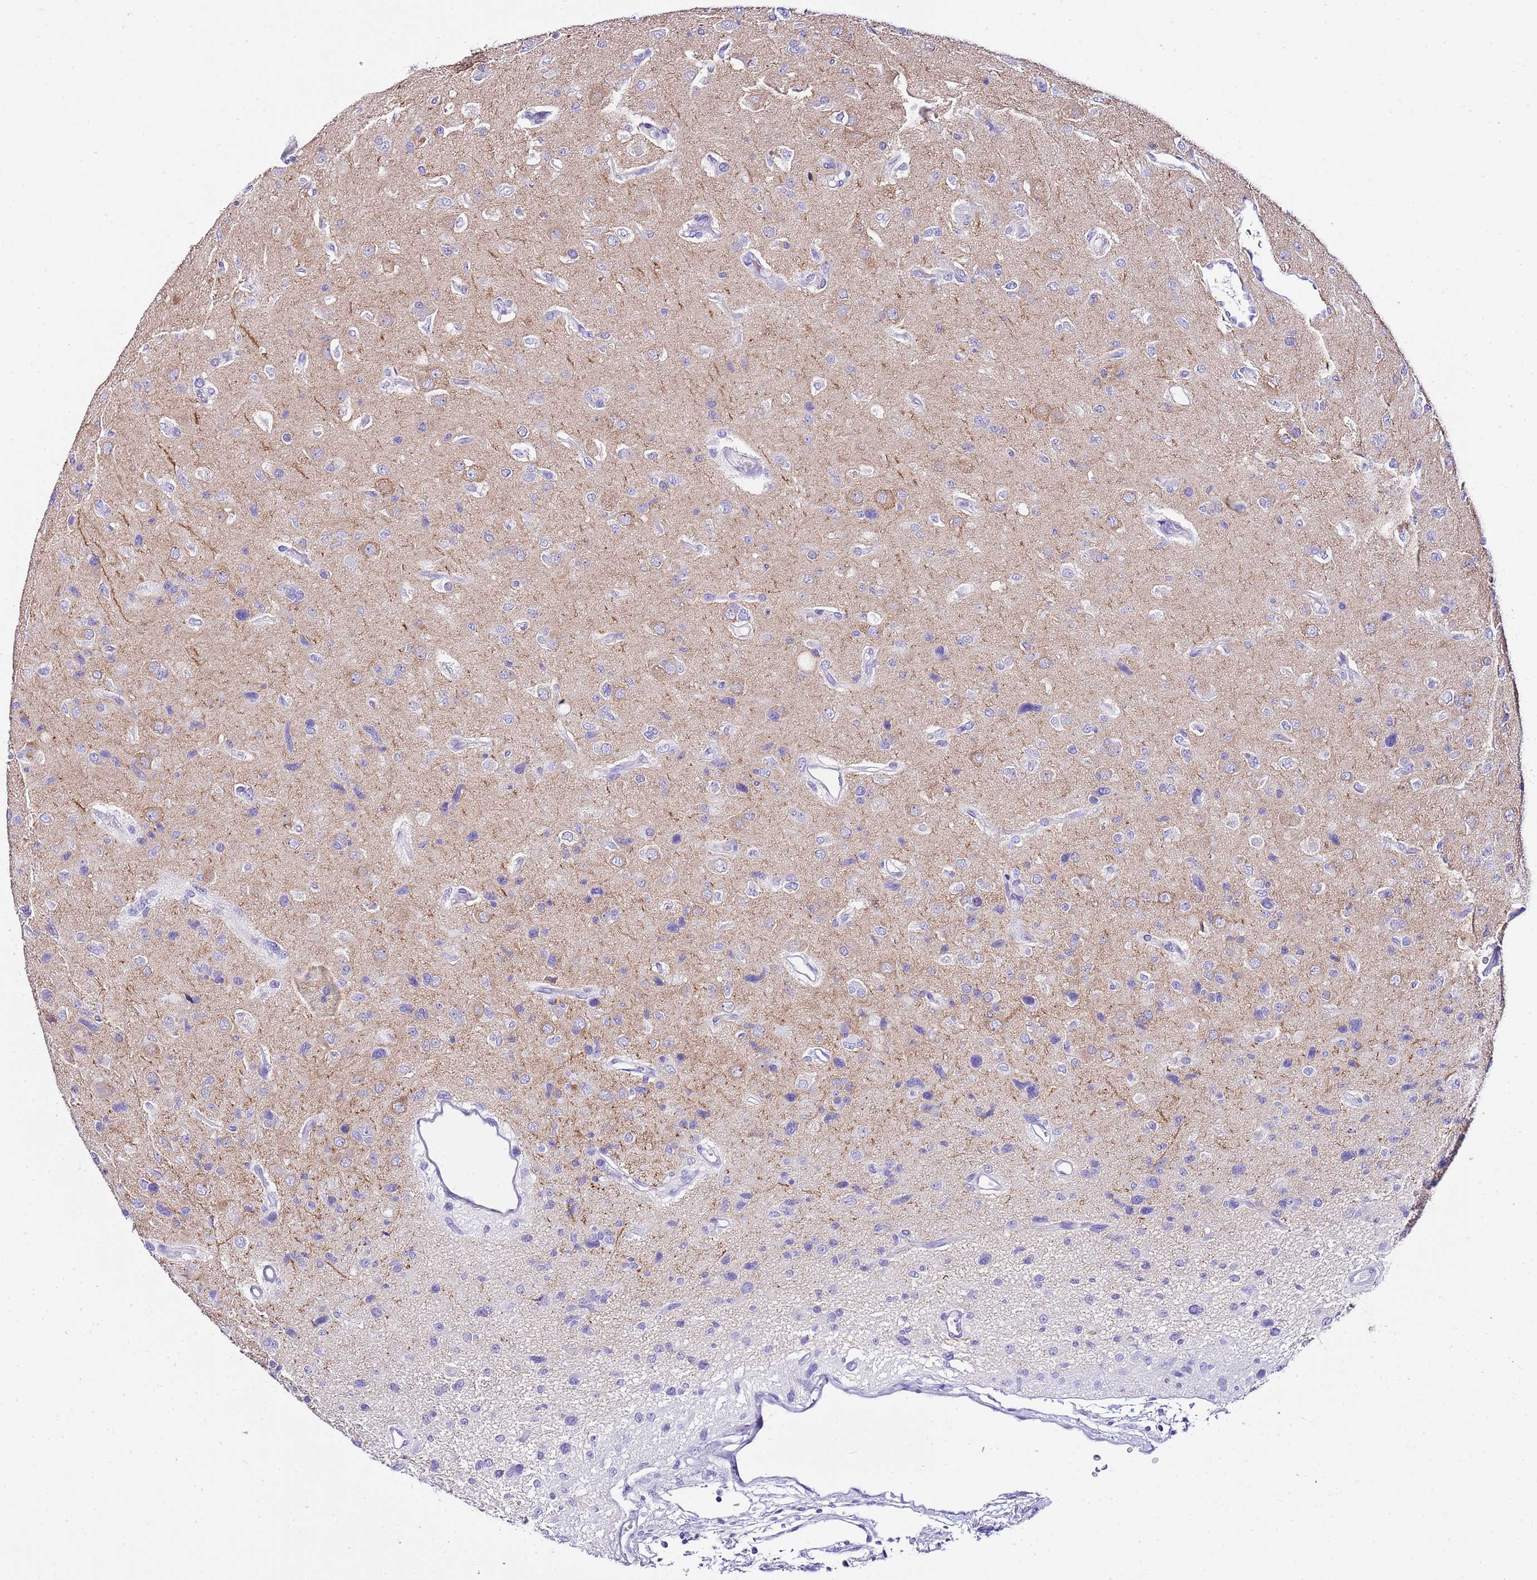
{"staining": {"intensity": "negative", "quantity": "none", "location": "none"}, "tissue": "glioma", "cell_type": "Tumor cells", "image_type": "cancer", "snomed": [{"axis": "morphology", "description": "Glioma, malignant, High grade"}, {"axis": "topography", "description": "Brain"}], "caption": "The image reveals no significant expression in tumor cells of glioma. (DAB (3,3'-diaminobenzidine) immunohistochemistry (IHC) with hematoxylin counter stain).", "gene": "KCNC1", "patient": {"sex": "male", "age": 77}}